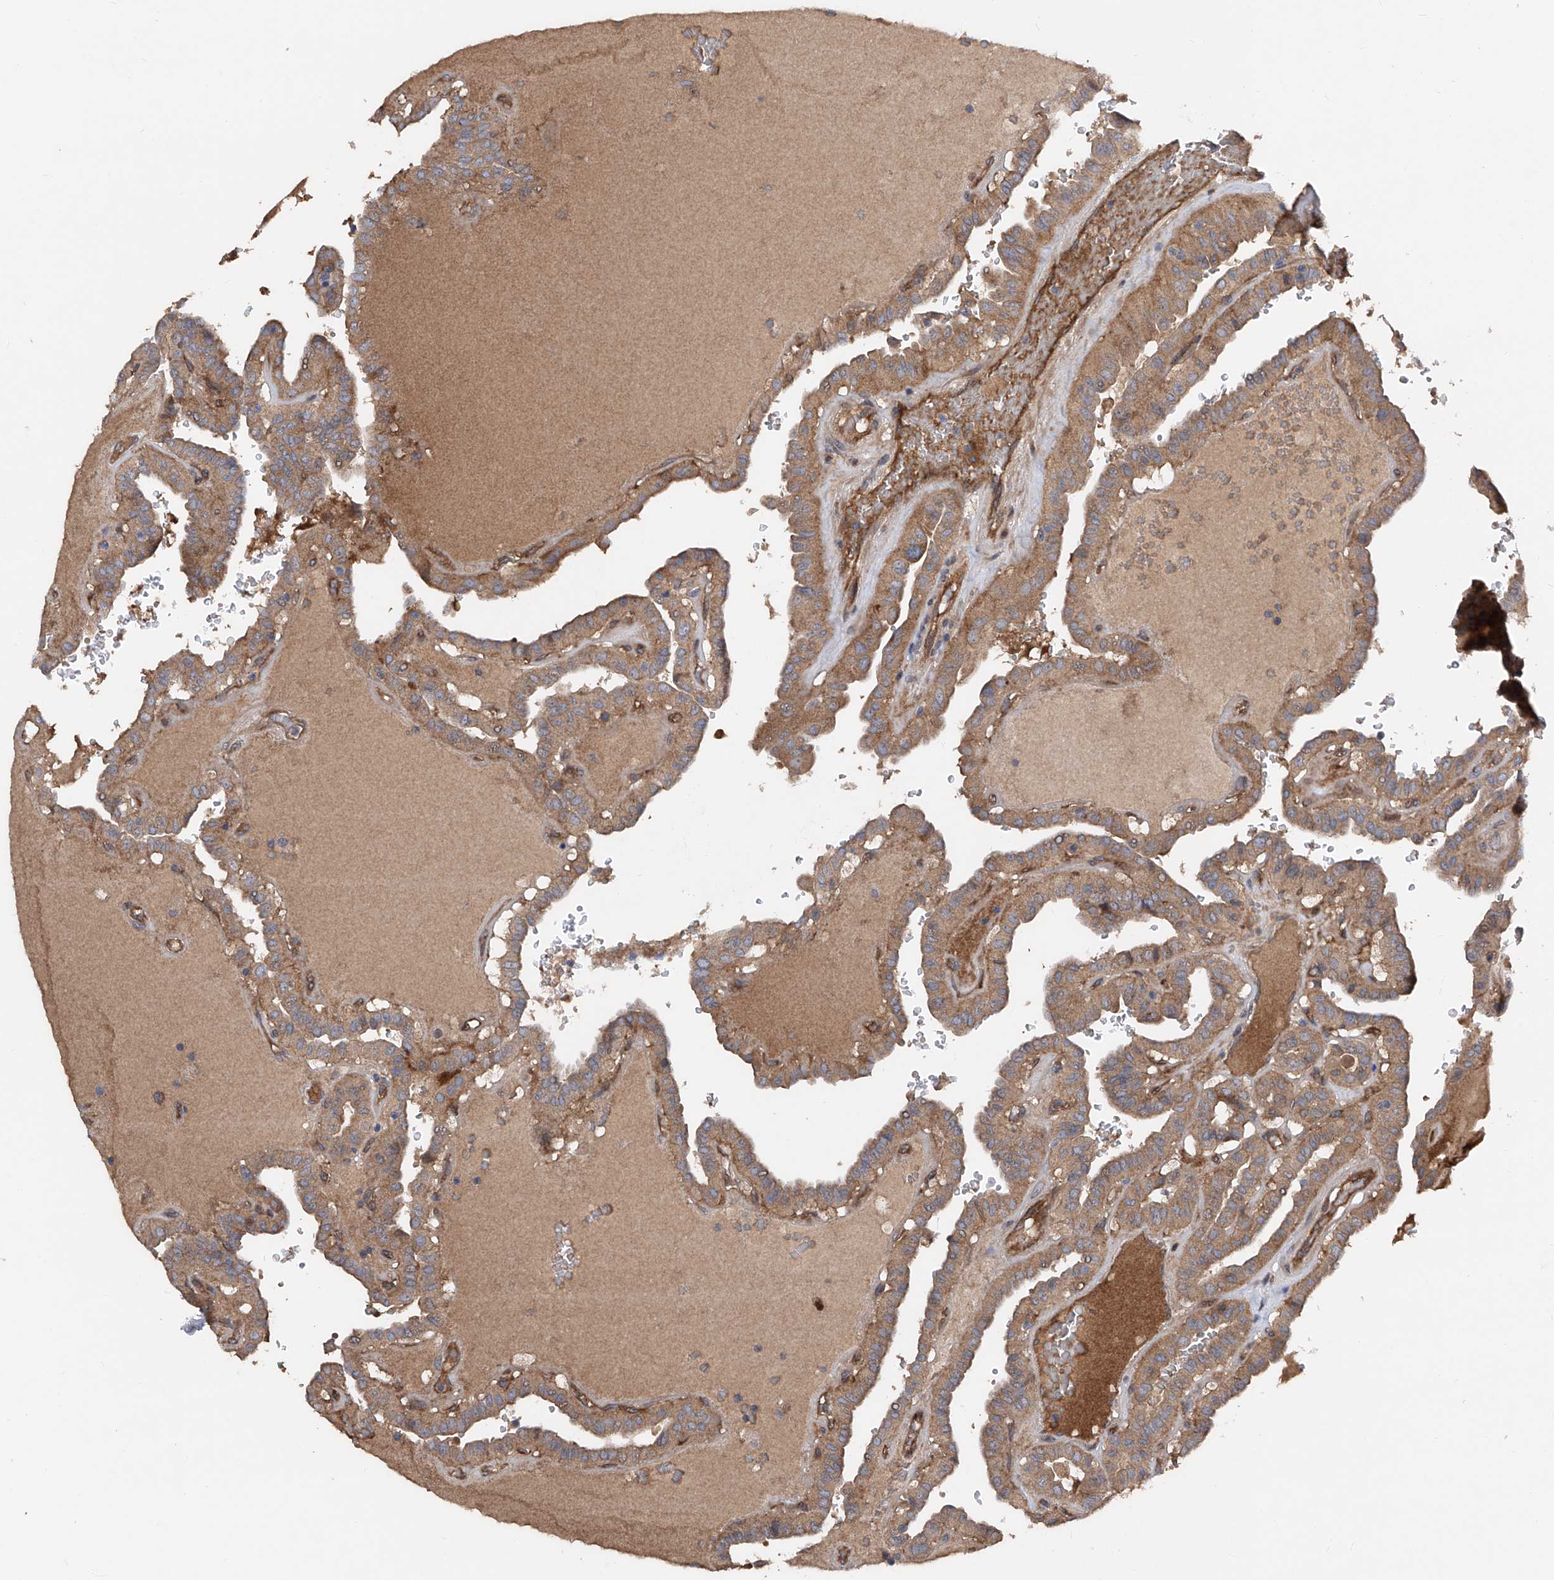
{"staining": {"intensity": "moderate", "quantity": ">75%", "location": "cytoplasmic/membranous"}, "tissue": "thyroid cancer", "cell_type": "Tumor cells", "image_type": "cancer", "snomed": [{"axis": "morphology", "description": "Papillary adenocarcinoma, NOS"}, {"axis": "topography", "description": "Thyroid gland"}], "caption": "Moderate cytoplasmic/membranous protein expression is appreciated in approximately >75% of tumor cells in thyroid papillary adenocarcinoma.", "gene": "PTK2", "patient": {"sex": "male", "age": 77}}